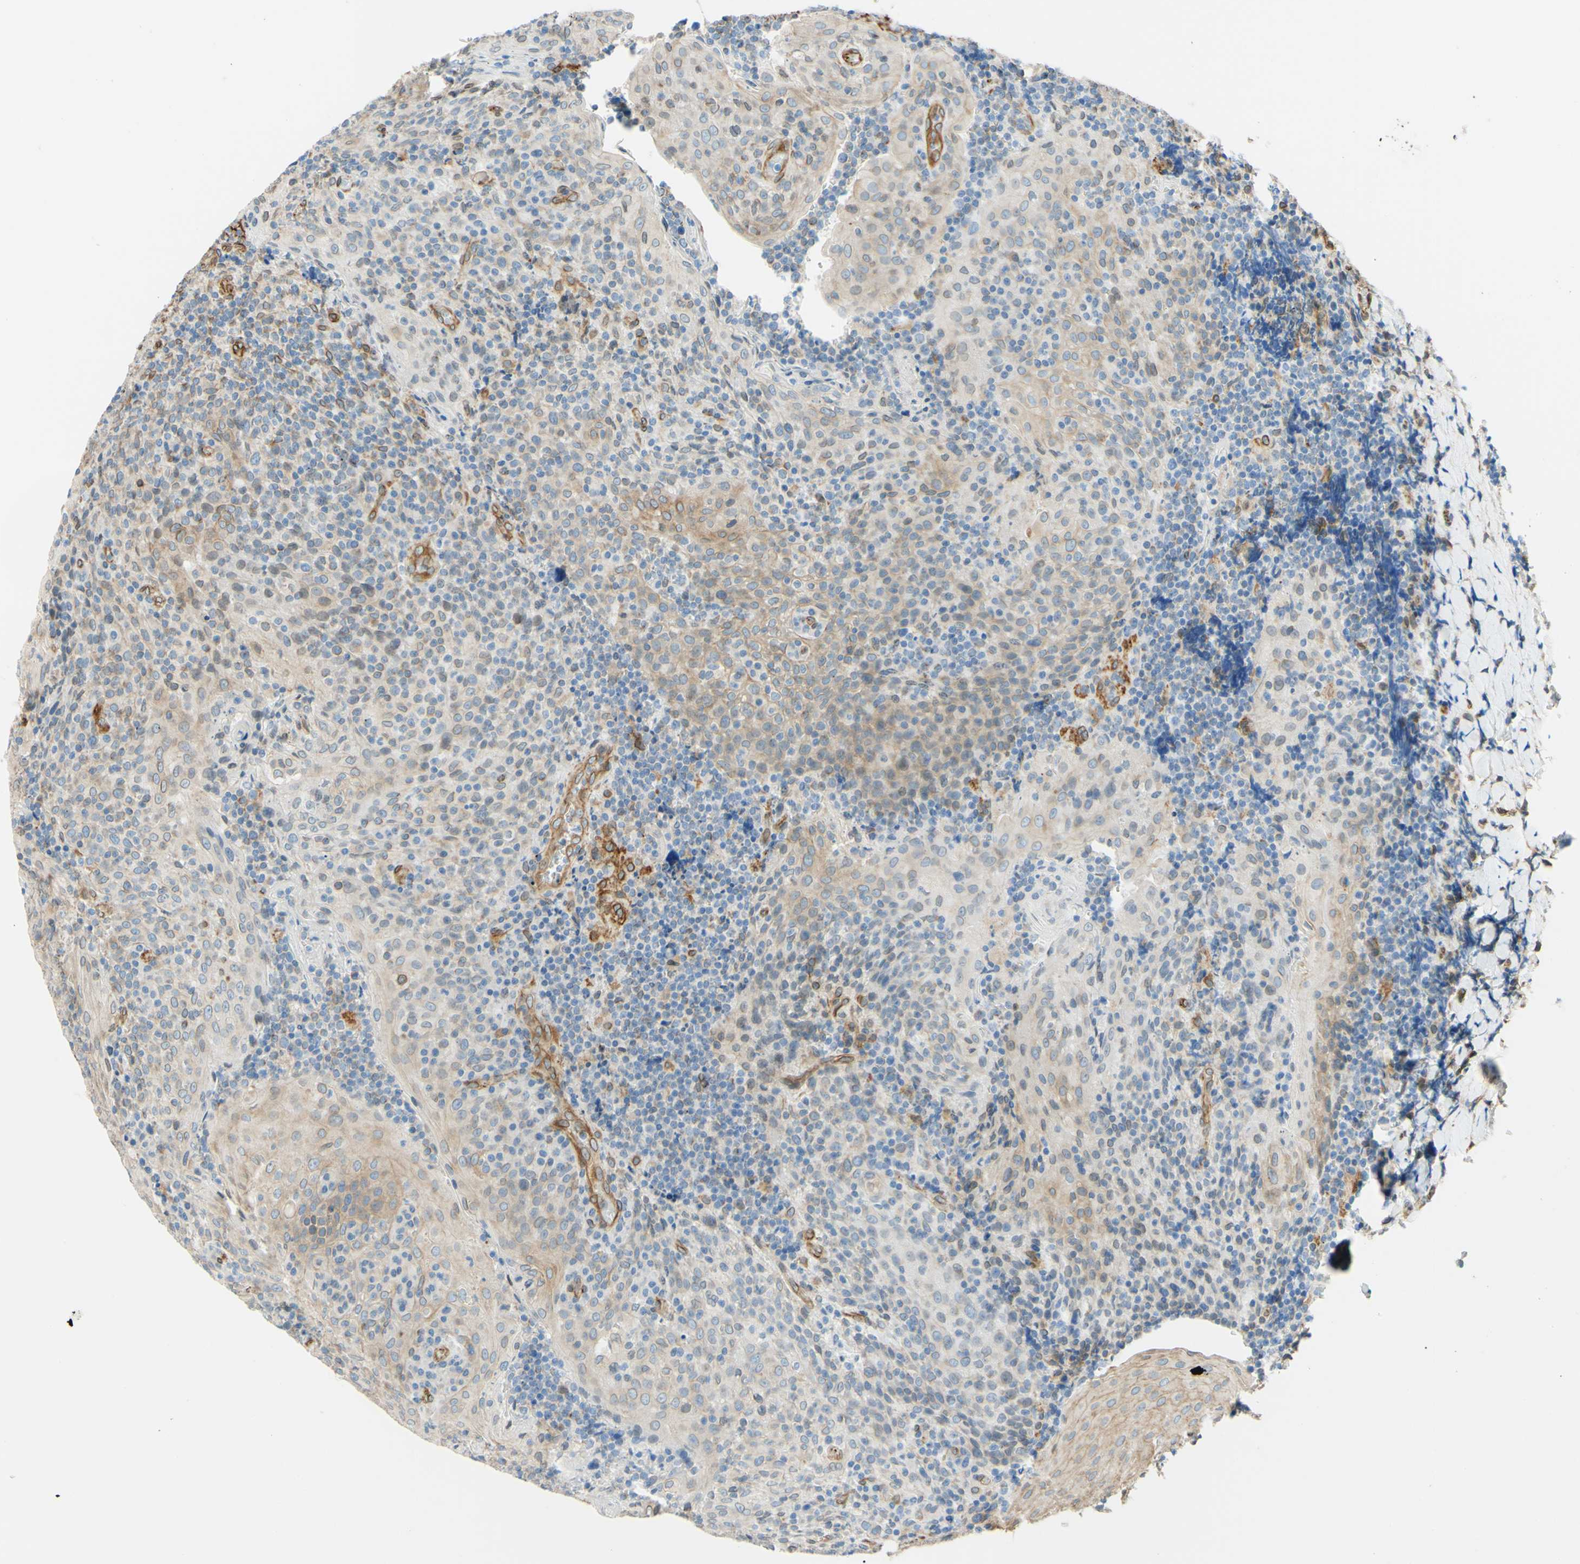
{"staining": {"intensity": "weak", "quantity": "25%-75%", "location": "cytoplasmic/membranous"}, "tissue": "tonsil", "cell_type": "Germinal center cells", "image_type": "normal", "snomed": [{"axis": "morphology", "description": "Normal tissue, NOS"}, {"axis": "topography", "description": "Tonsil"}], "caption": "This image shows immunohistochemistry staining of unremarkable human tonsil, with low weak cytoplasmic/membranous expression in about 25%-75% of germinal center cells.", "gene": "ENDOD1", "patient": {"sex": "male", "age": 17}}